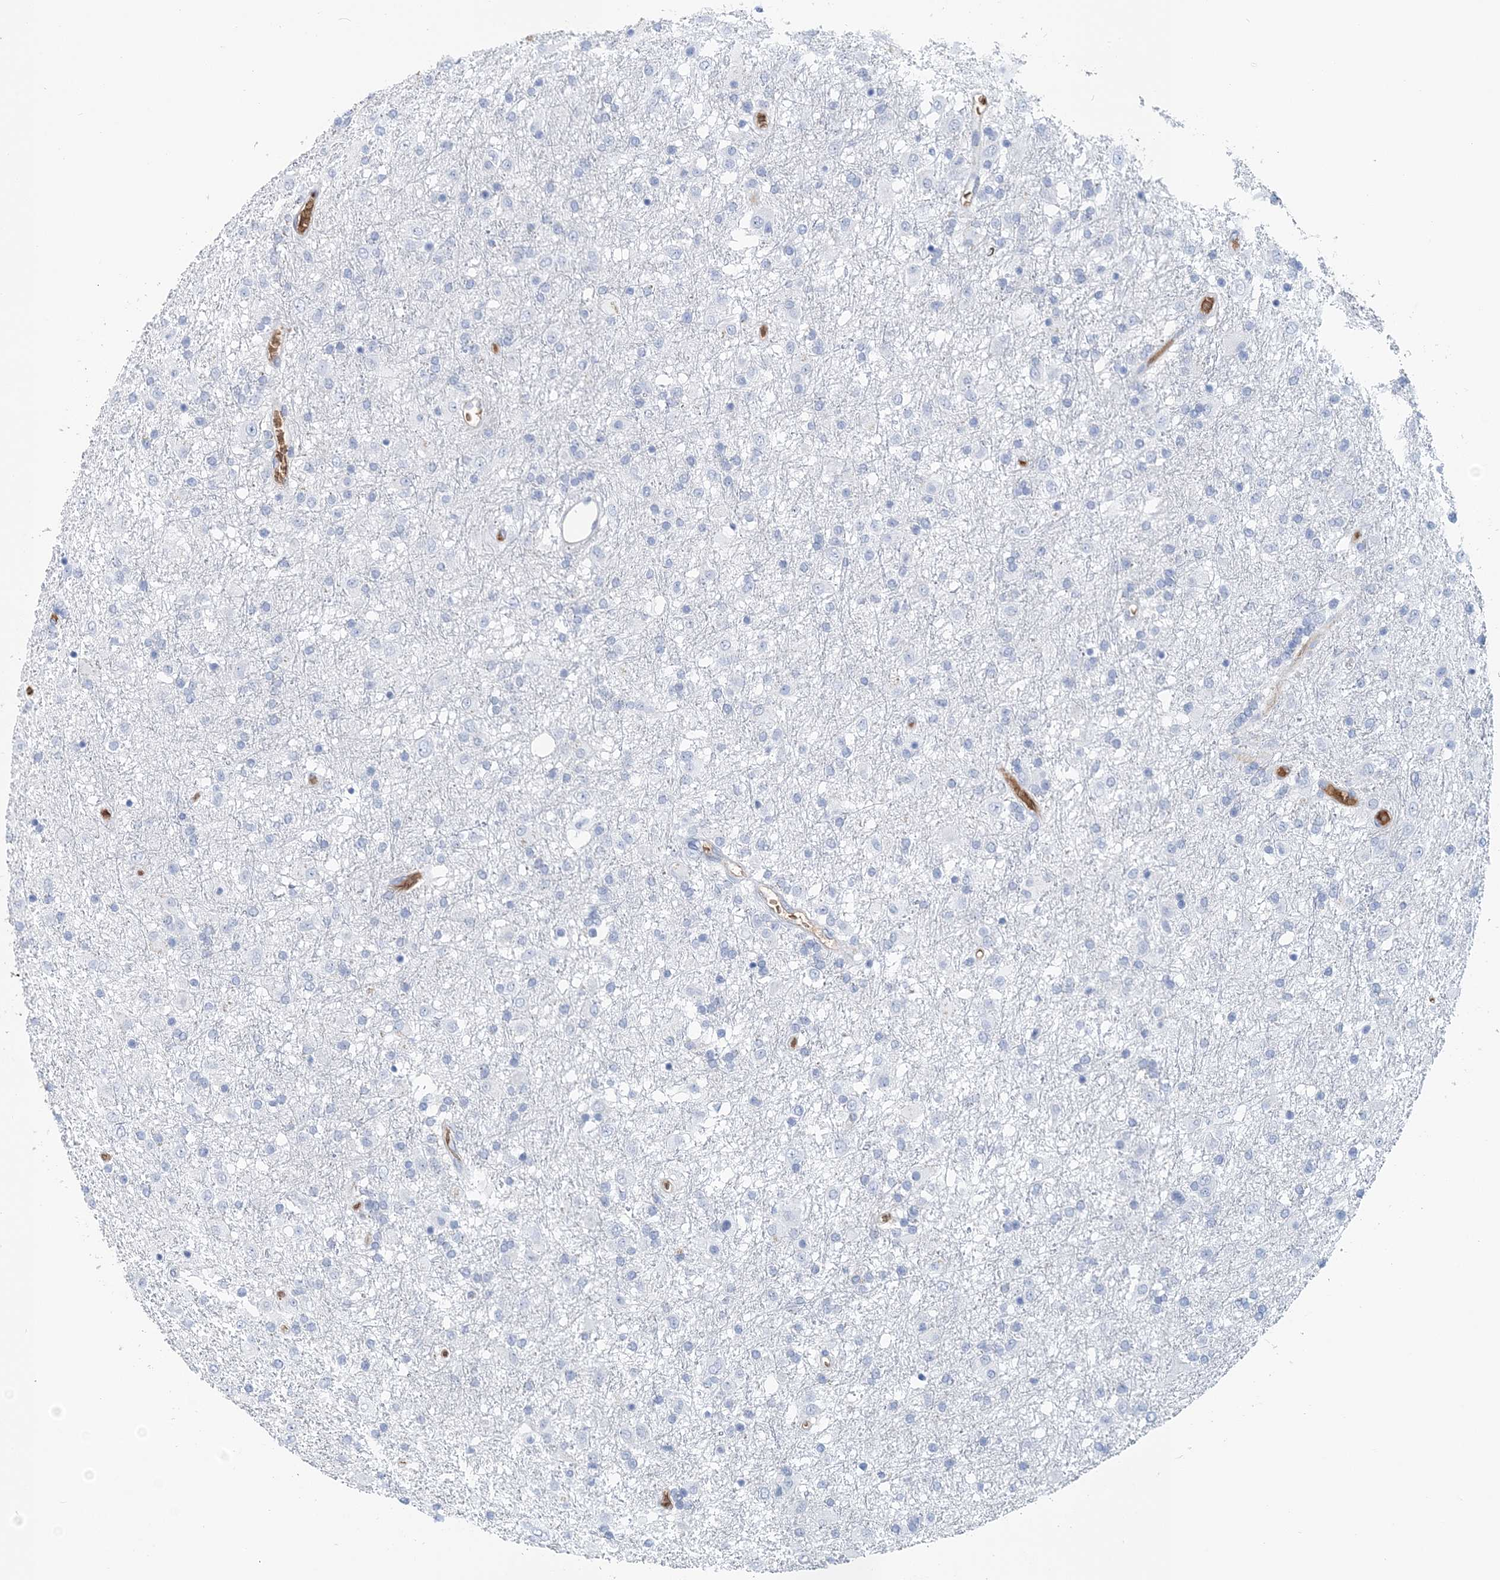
{"staining": {"intensity": "negative", "quantity": "none", "location": "none"}, "tissue": "glioma", "cell_type": "Tumor cells", "image_type": "cancer", "snomed": [{"axis": "morphology", "description": "Glioma, malignant, Low grade"}, {"axis": "topography", "description": "Brain"}], "caption": "Immunohistochemical staining of human glioma exhibits no significant staining in tumor cells. (Stains: DAB (3,3'-diaminobenzidine) immunohistochemistry with hematoxylin counter stain, Microscopy: brightfield microscopy at high magnification).", "gene": "HBD", "patient": {"sex": "male", "age": 65}}